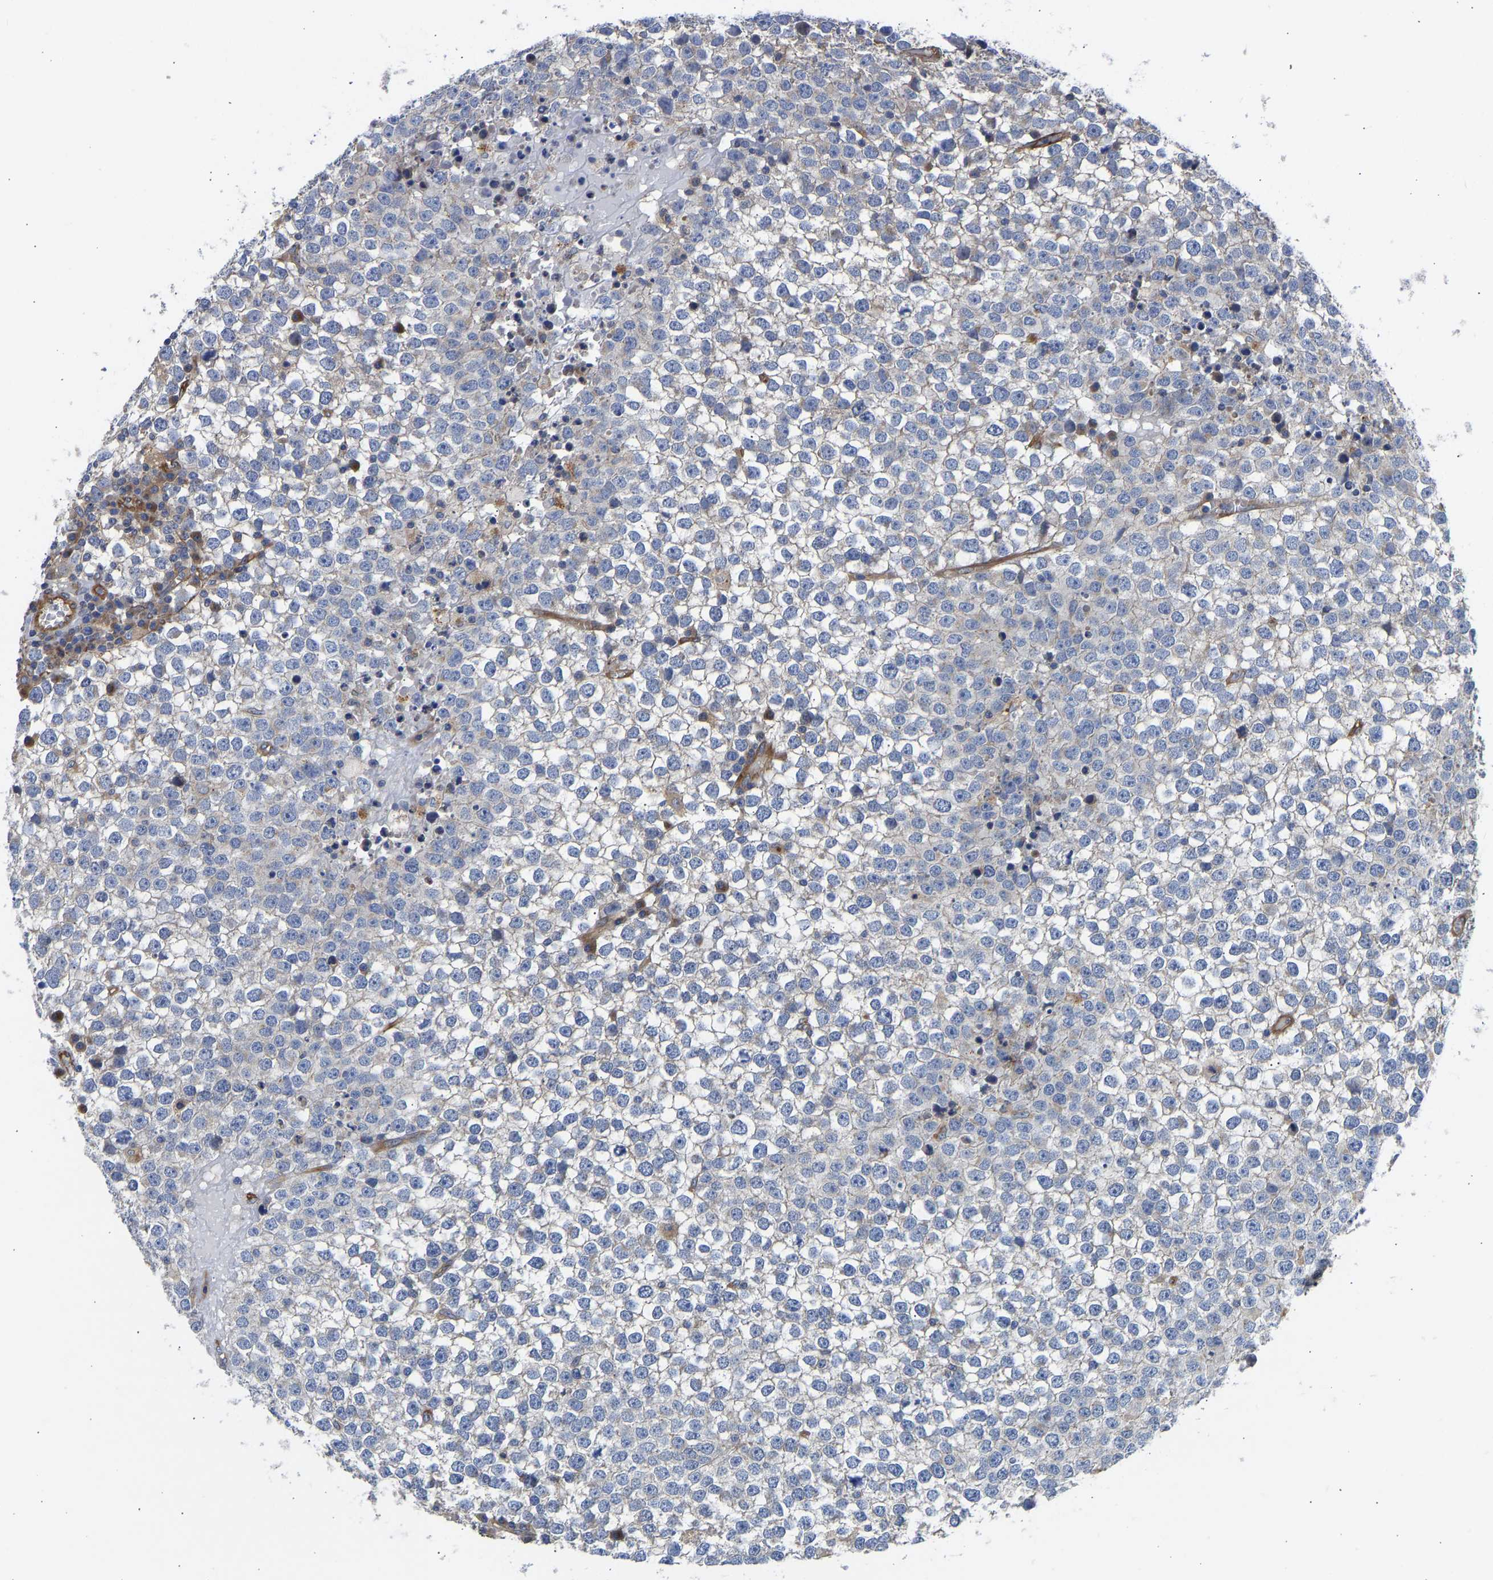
{"staining": {"intensity": "negative", "quantity": "none", "location": "none"}, "tissue": "testis cancer", "cell_type": "Tumor cells", "image_type": "cancer", "snomed": [{"axis": "morphology", "description": "Seminoma, NOS"}, {"axis": "topography", "description": "Testis"}], "caption": "High power microscopy micrograph of an immunohistochemistry photomicrograph of testis cancer, revealing no significant staining in tumor cells.", "gene": "MYO1C", "patient": {"sex": "male", "age": 65}}